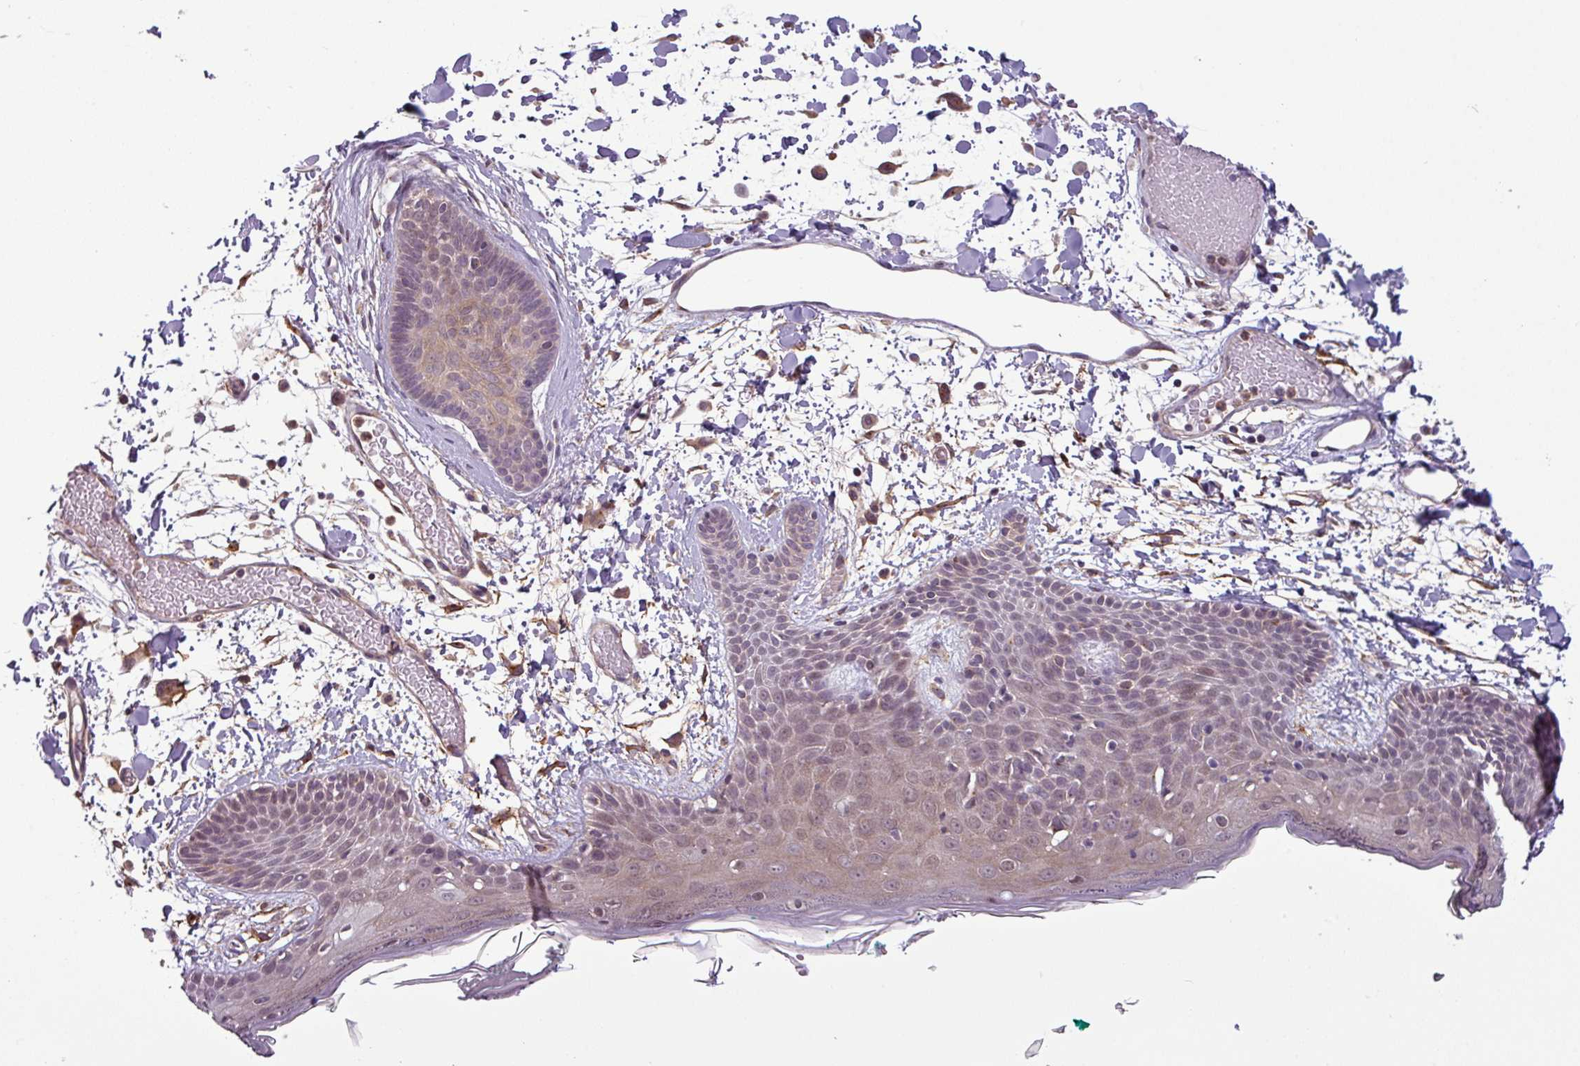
{"staining": {"intensity": "weak", "quantity": "25%-75%", "location": "cytoplasmic/membranous,nuclear"}, "tissue": "skin", "cell_type": "Fibroblasts", "image_type": "normal", "snomed": [{"axis": "morphology", "description": "Normal tissue, NOS"}, {"axis": "topography", "description": "Skin"}], "caption": "Unremarkable skin exhibits weak cytoplasmic/membranous,nuclear positivity in approximately 25%-75% of fibroblasts (DAB IHC, brown staining for protein, blue staining for nuclei)..", "gene": "NPFFR1", "patient": {"sex": "male", "age": 79}}